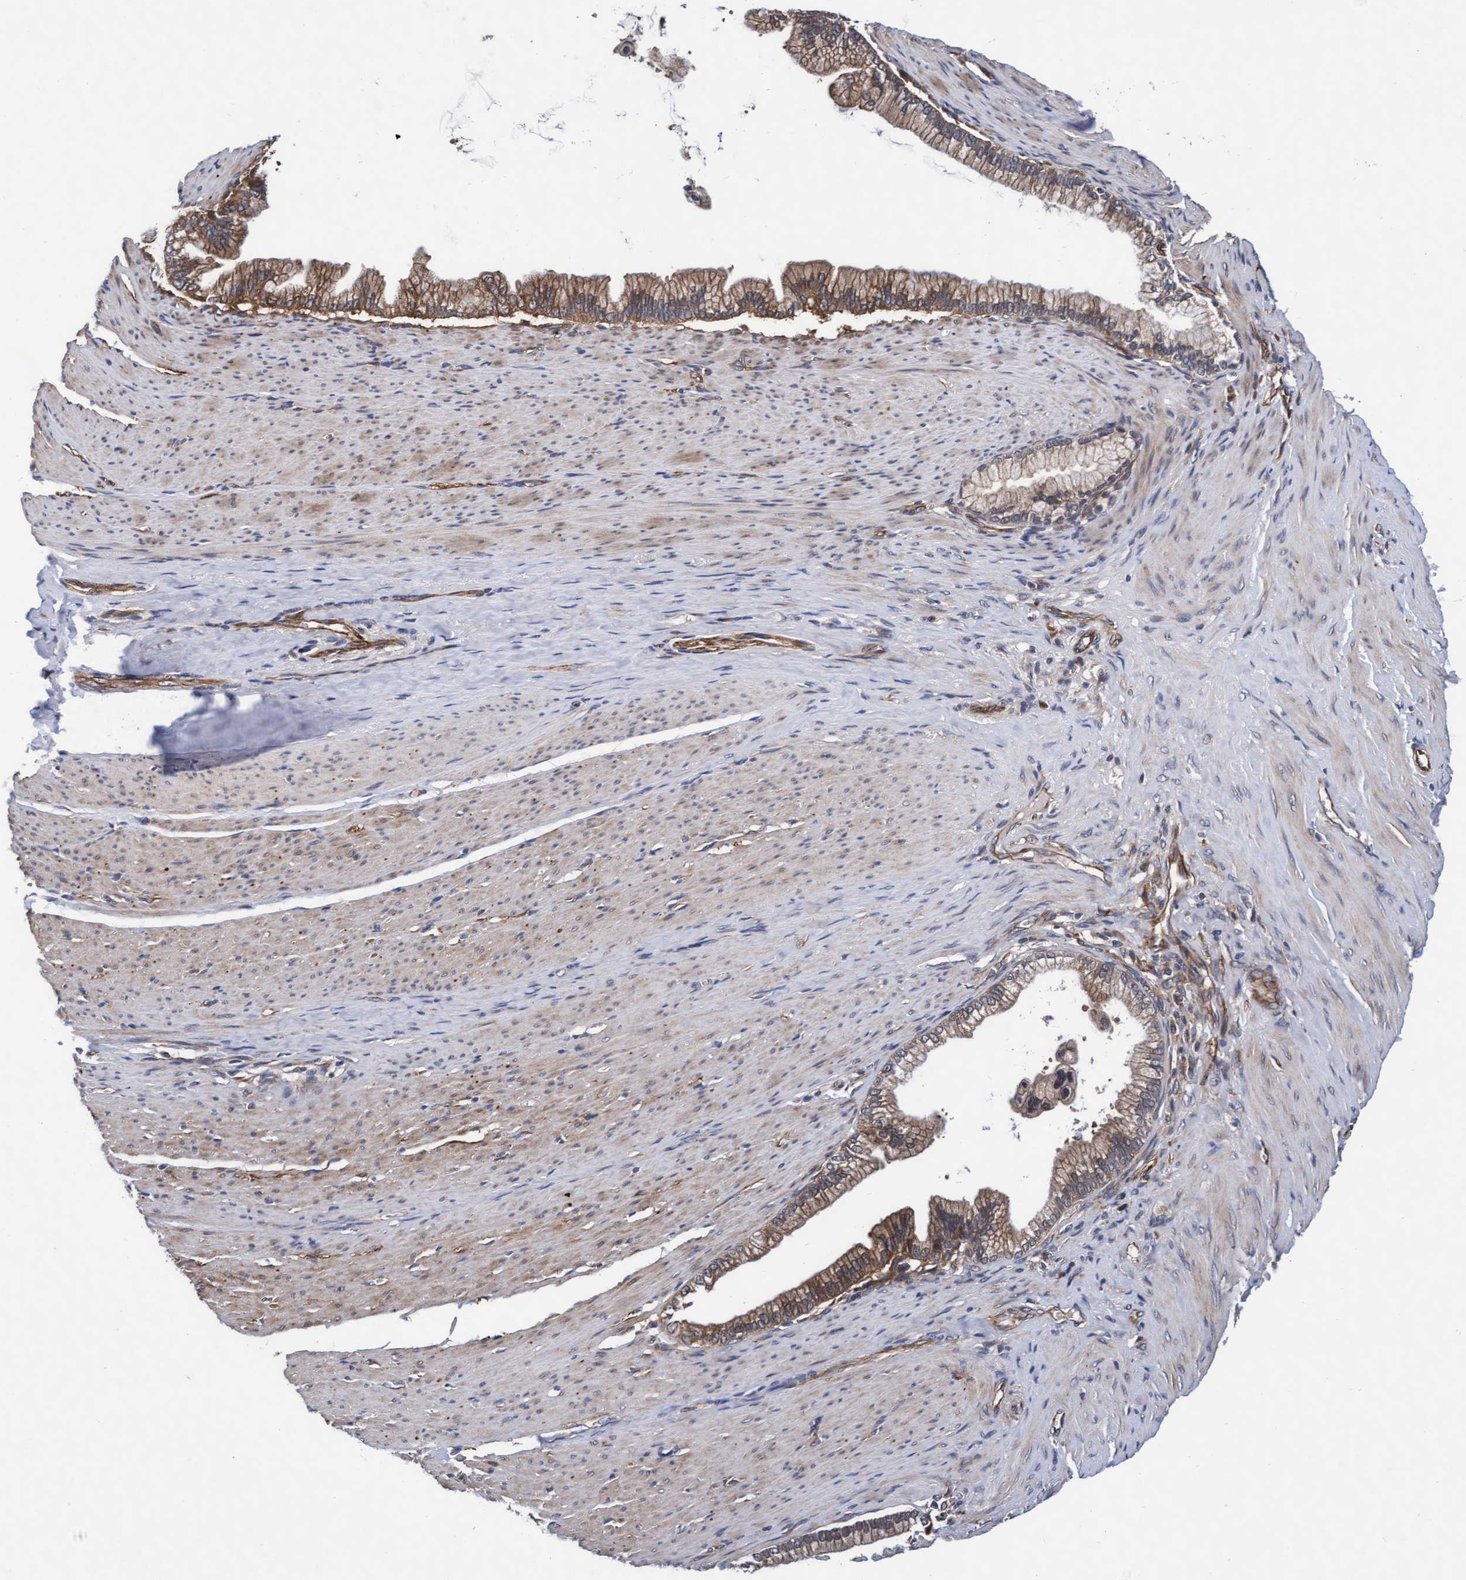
{"staining": {"intensity": "moderate", "quantity": ">75%", "location": "cytoplasmic/membranous"}, "tissue": "pancreatic cancer", "cell_type": "Tumor cells", "image_type": "cancer", "snomed": [{"axis": "morphology", "description": "Adenocarcinoma, NOS"}, {"axis": "topography", "description": "Pancreas"}], "caption": "This photomicrograph shows immunohistochemistry staining of human pancreatic cancer (adenocarcinoma), with medium moderate cytoplasmic/membranous positivity in approximately >75% of tumor cells.", "gene": "EFCAB13", "patient": {"sex": "male", "age": 69}}